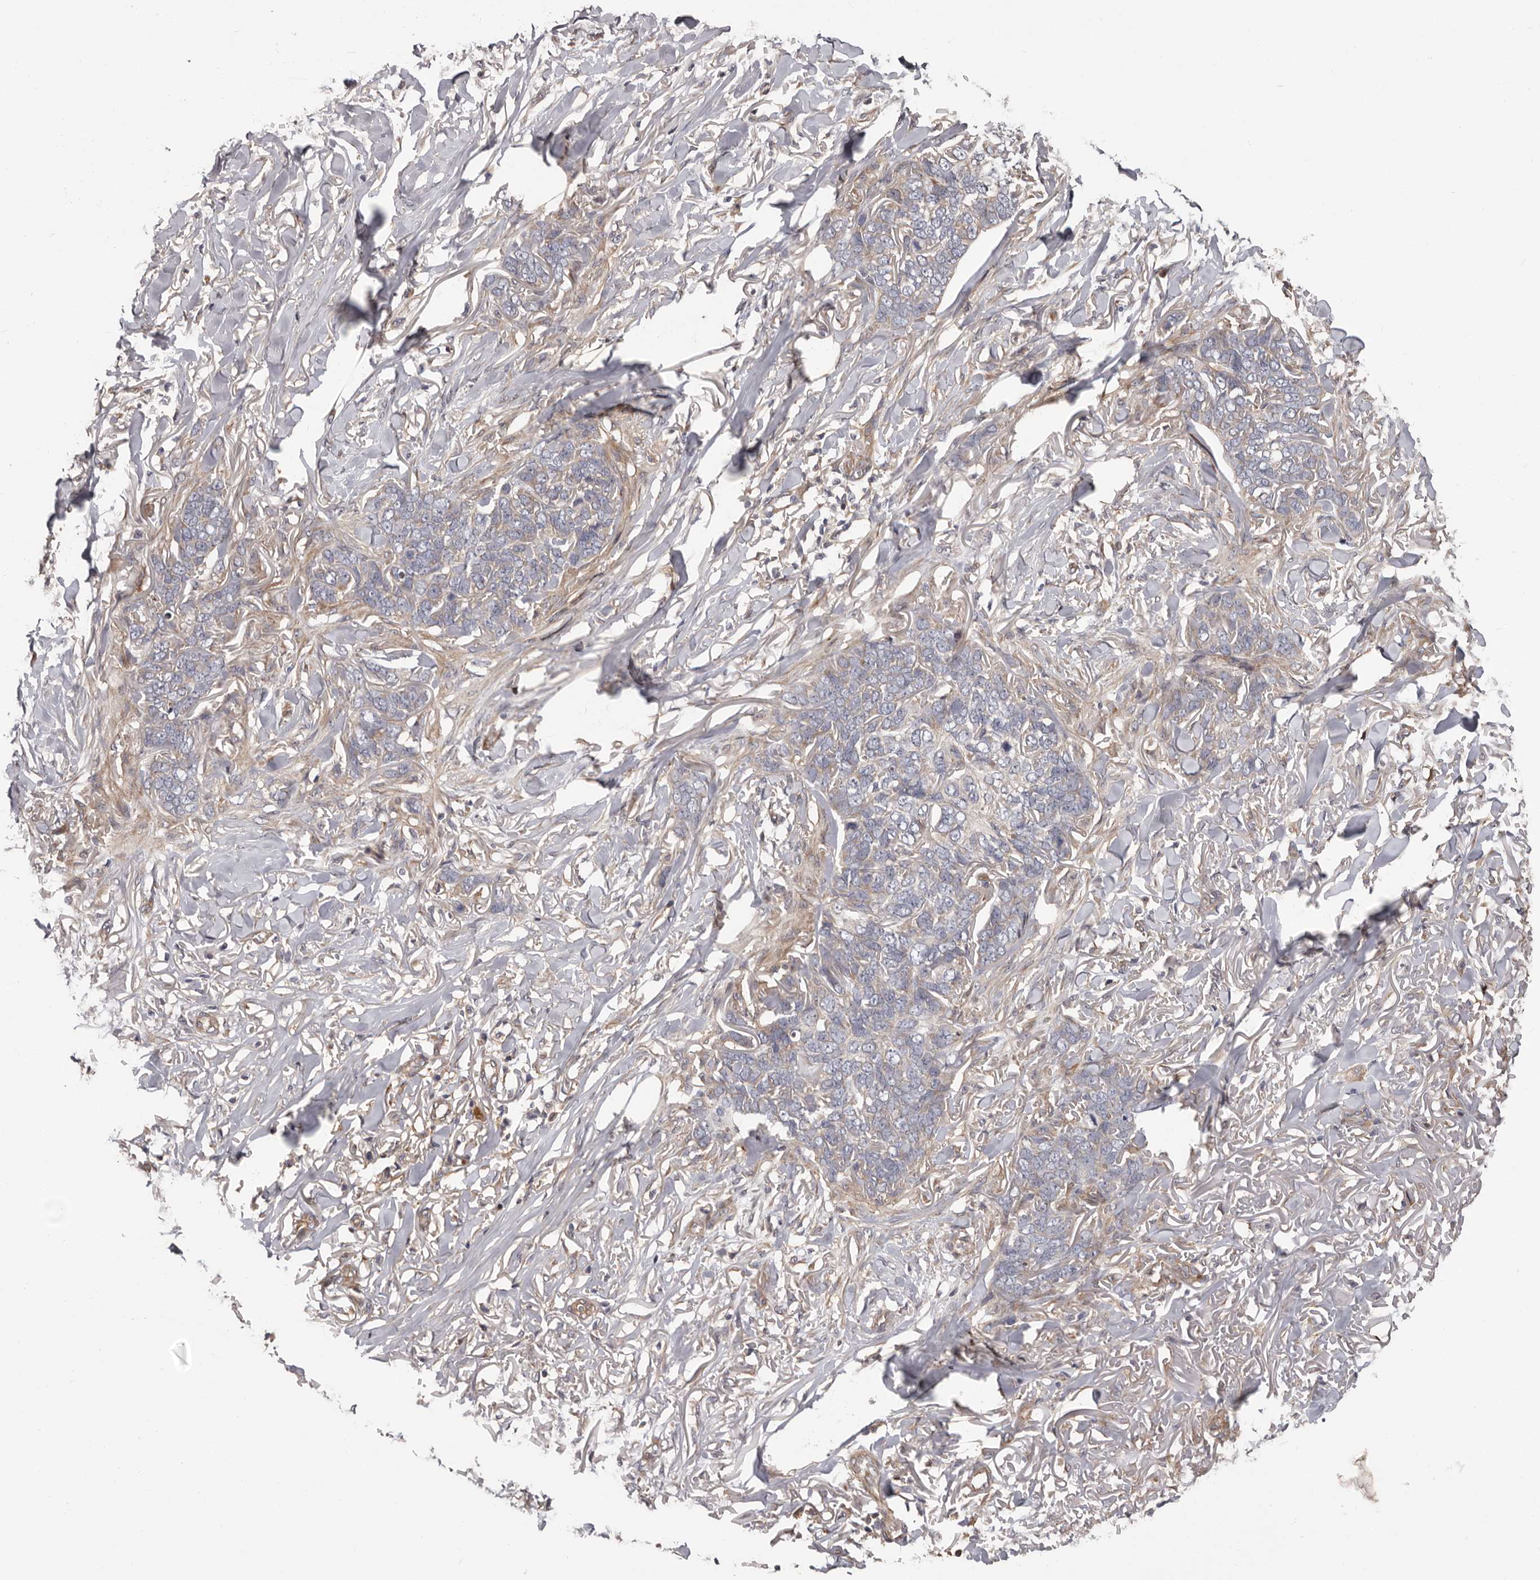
{"staining": {"intensity": "negative", "quantity": "none", "location": "none"}, "tissue": "skin cancer", "cell_type": "Tumor cells", "image_type": "cancer", "snomed": [{"axis": "morphology", "description": "Normal tissue, NOS"}, {"axis": "morphology", "description": "Basal cell carcinoma"}, {"axis": "topography", "description": "Skin"}], "caption": "The histopathology image exhibits no staining of tumor cells in skin cancer (basal cell carcinoma).", "gene": "PRKD1", "patient": {"sex": "male", "age": 77}}